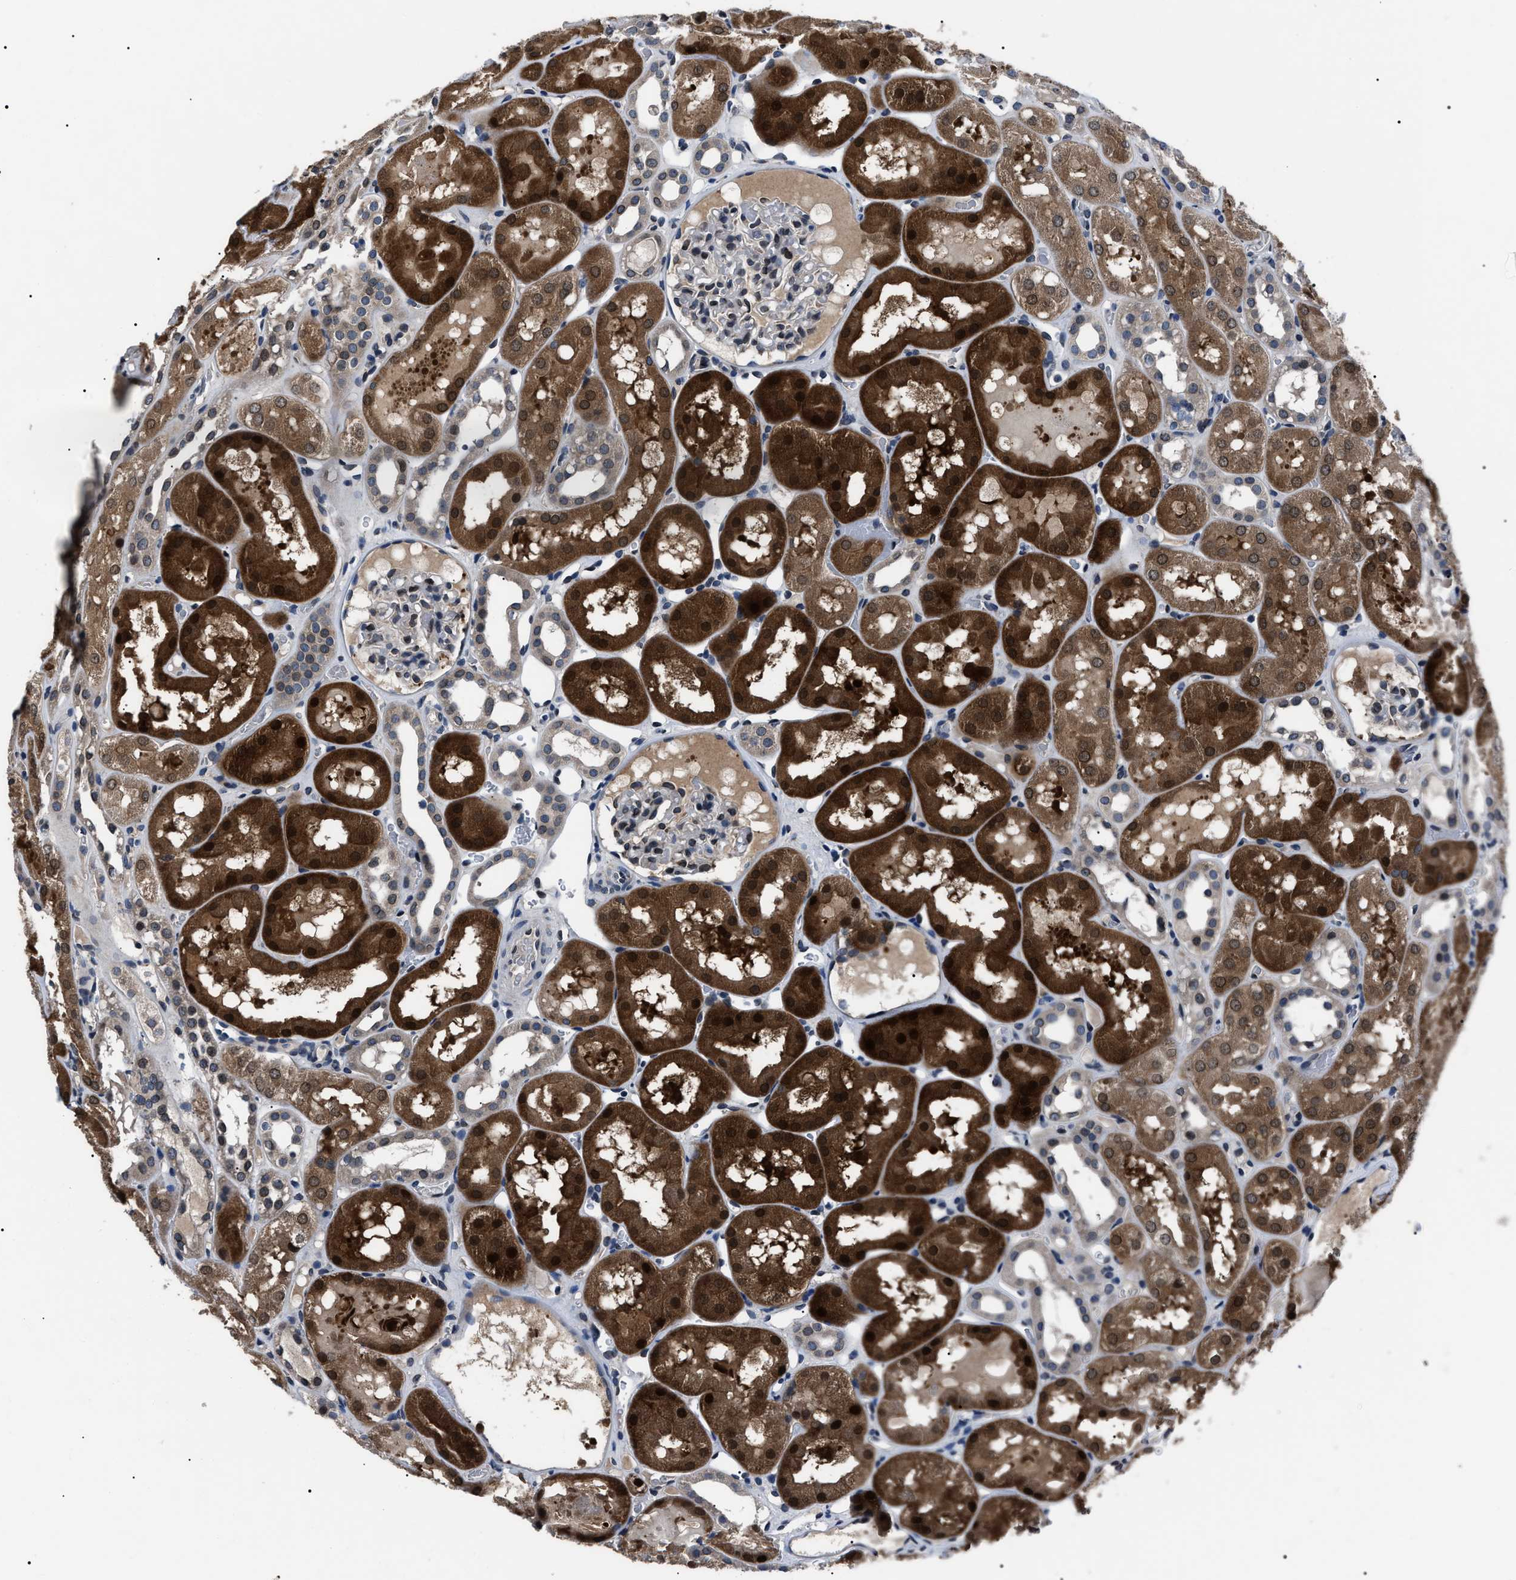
{"staining": {"intensity": "weak", "quantity": "25%-75%", "location": "cytoplasmic/membranous"}, "tissue": "kidney", "cell_type": "Cells in glomeruli", "image_type": "normal", "snomed": [{"axis": "morphology", "description": "Normal tissue, NOS"}, {"axis": "topography", "description": "Kidney"}, {"axis": "topography", "description": "Urinary bladder"}], "caption": "The micrograph exhibits staining of unremarkable kidney, revealing weak cytoplasmic/membranous protein expression (brown color) within cells in glomeruli.", "gene": "LRRC14", "patient": {"sex": "male", "age": 16}}